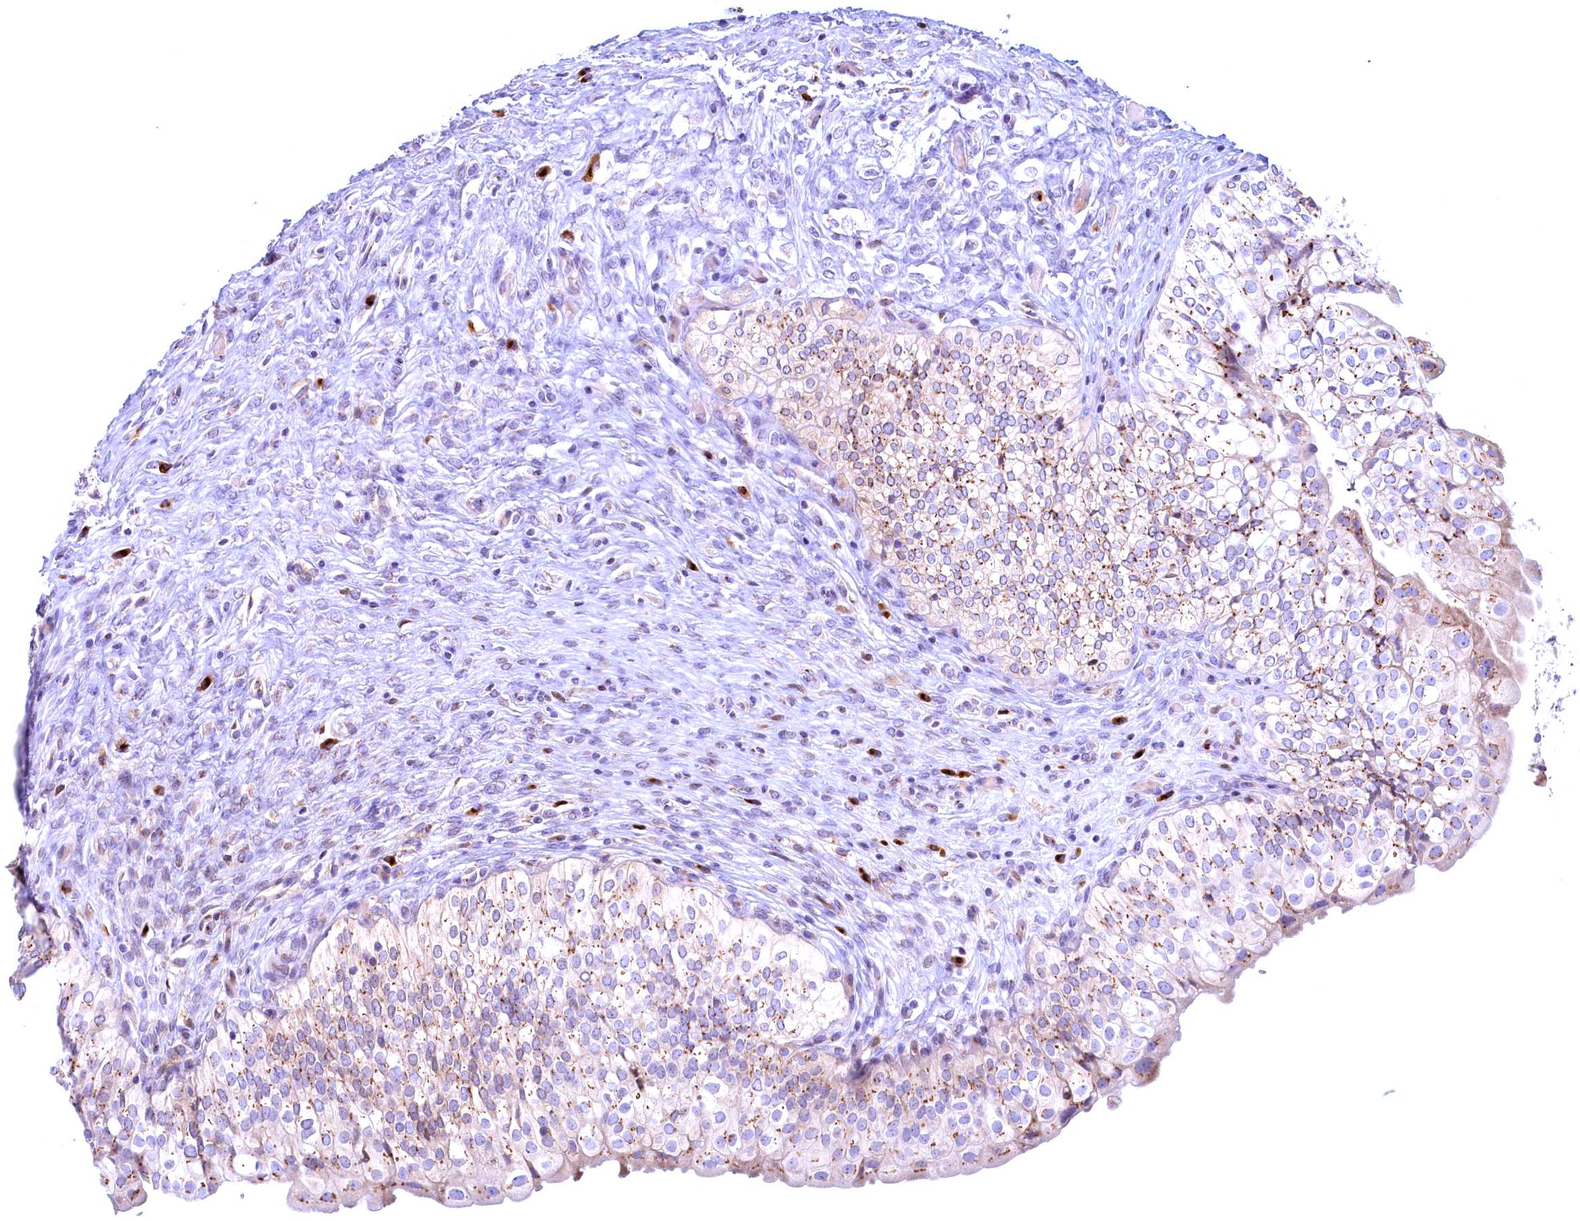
{"staining": {"intensity": "moderate", "quantity": "25%-75%", "location": "cytoplasmic/membranous"}, "tissue": "urinary bladder", "cell_type": "Urothelial cells", "image_type": "normal", "snomed": [{"axis": "morphology", "description": "Normal tissue, NOS"}, {"axis": "topography", "description": "Urinary bladder"}], "caption": "An immunohistochemistry histopathology image of benign tissue is shown. Protein staining in brown highlights moderate cytoplasmic/membranous positivity in urinary bladder within urothelial cells.", "gene": "BLVRB", "patient": {"sex": "male", "age": 55}}